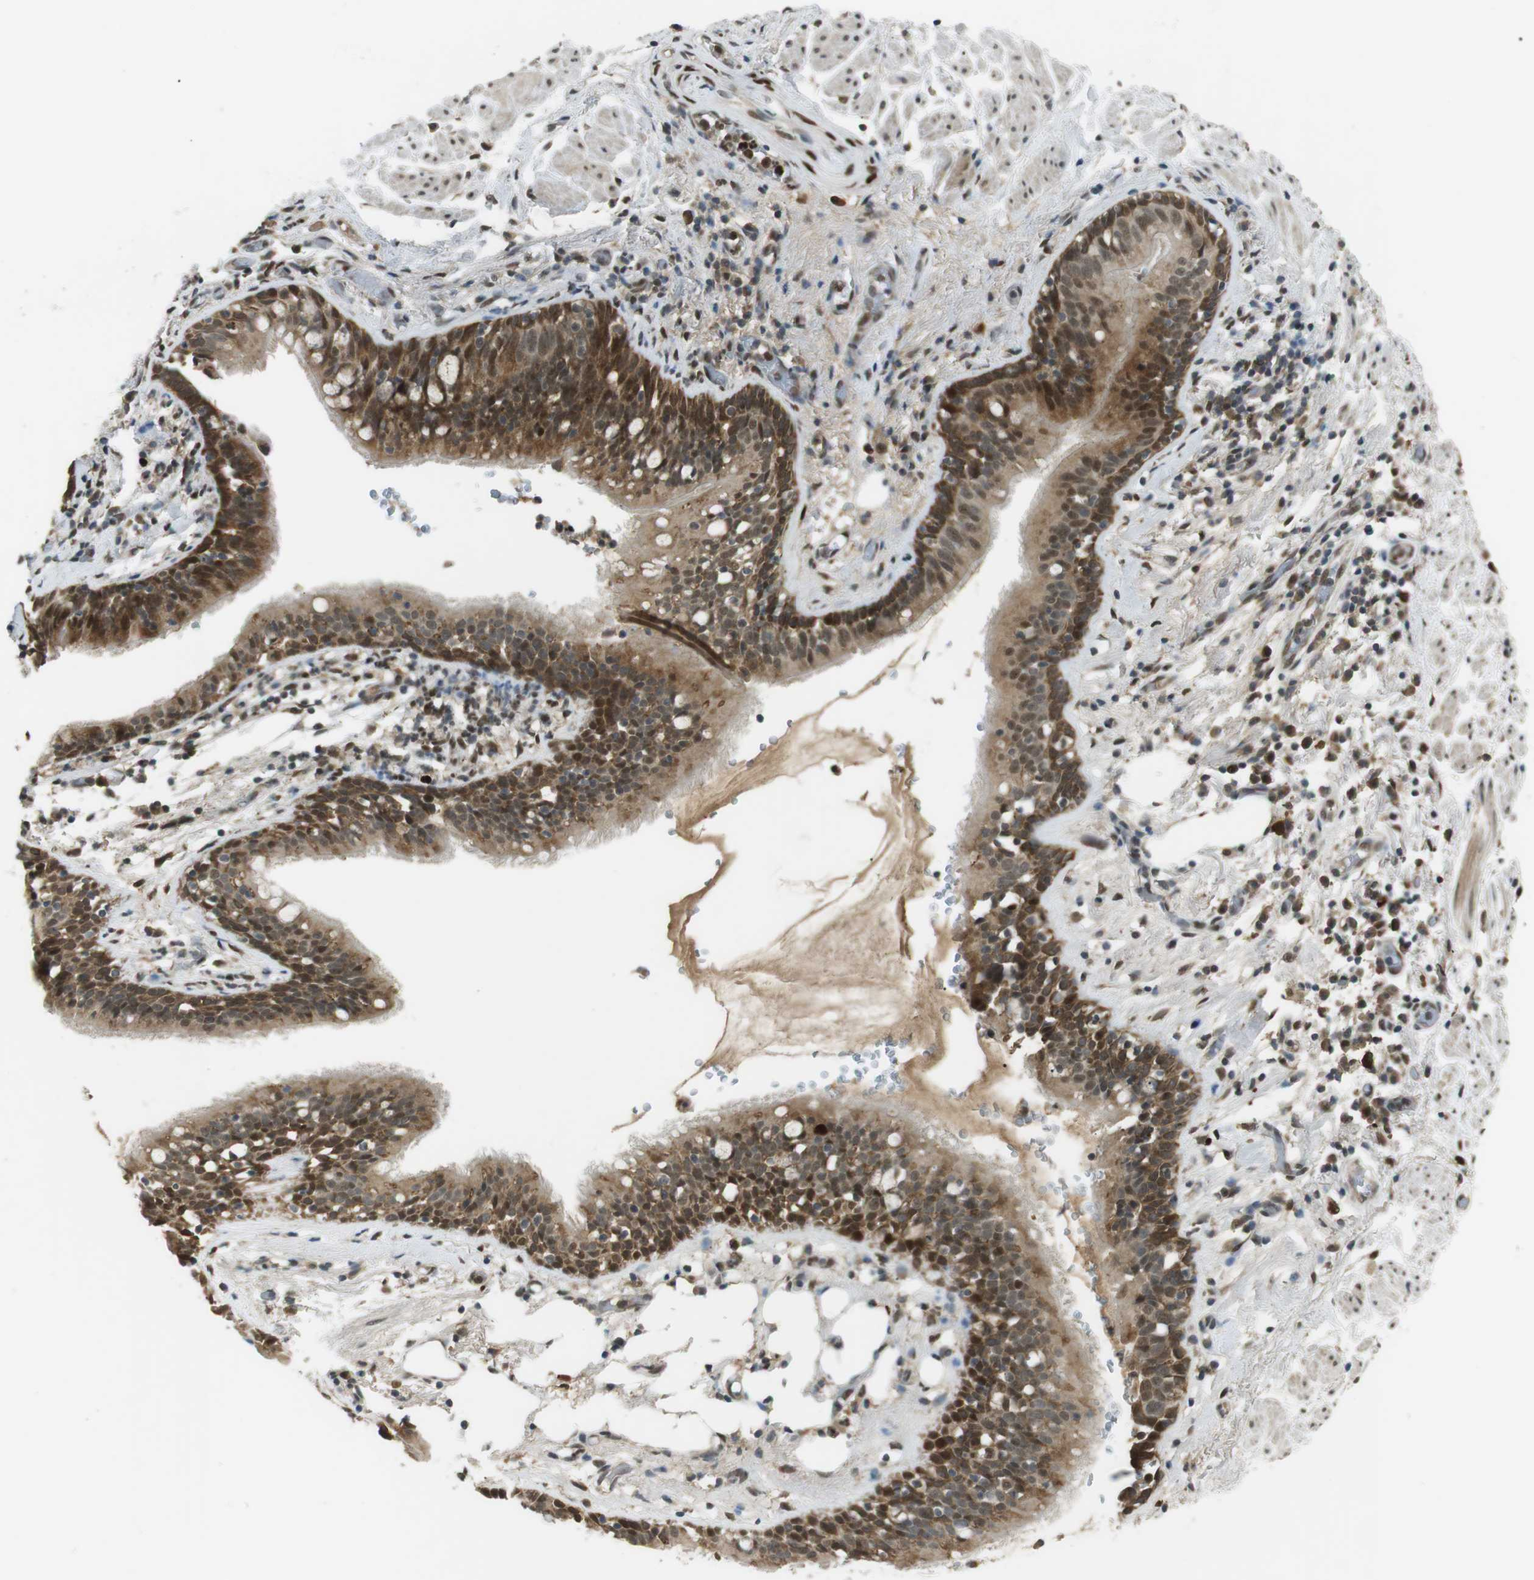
{"staining": {"intensity": "moderate", "quantity": ">75%", "location": "cytoplasmic/membranous,nuclear"}, "tissue": "bronchus", "cell_type": "Respiratory epithelial cells", "image_type": "normal", "snomed": [{"axis": "morphology", "description": "Normal tissue, NOS"}, {"axis": "morphology", "description": "Inflammation, NOS"}, {"axis": "topography", "description": "Cartilage tissue"}, {"axis": "topography", "description": "Bronchus"}], "caption": "Bronchus stained for a protein demonstrates moderate cytoplasmic/membranous,nuclear positivity in respiratory epithelial cells. (Stains: DAB (3,3'-diaminobenzidine) in brown, nuclei in blue, Microscopy: brightfield microscopy at high magnification).", "gene": "ORAI3", "patient": {"sex": "male", "age": 77}}